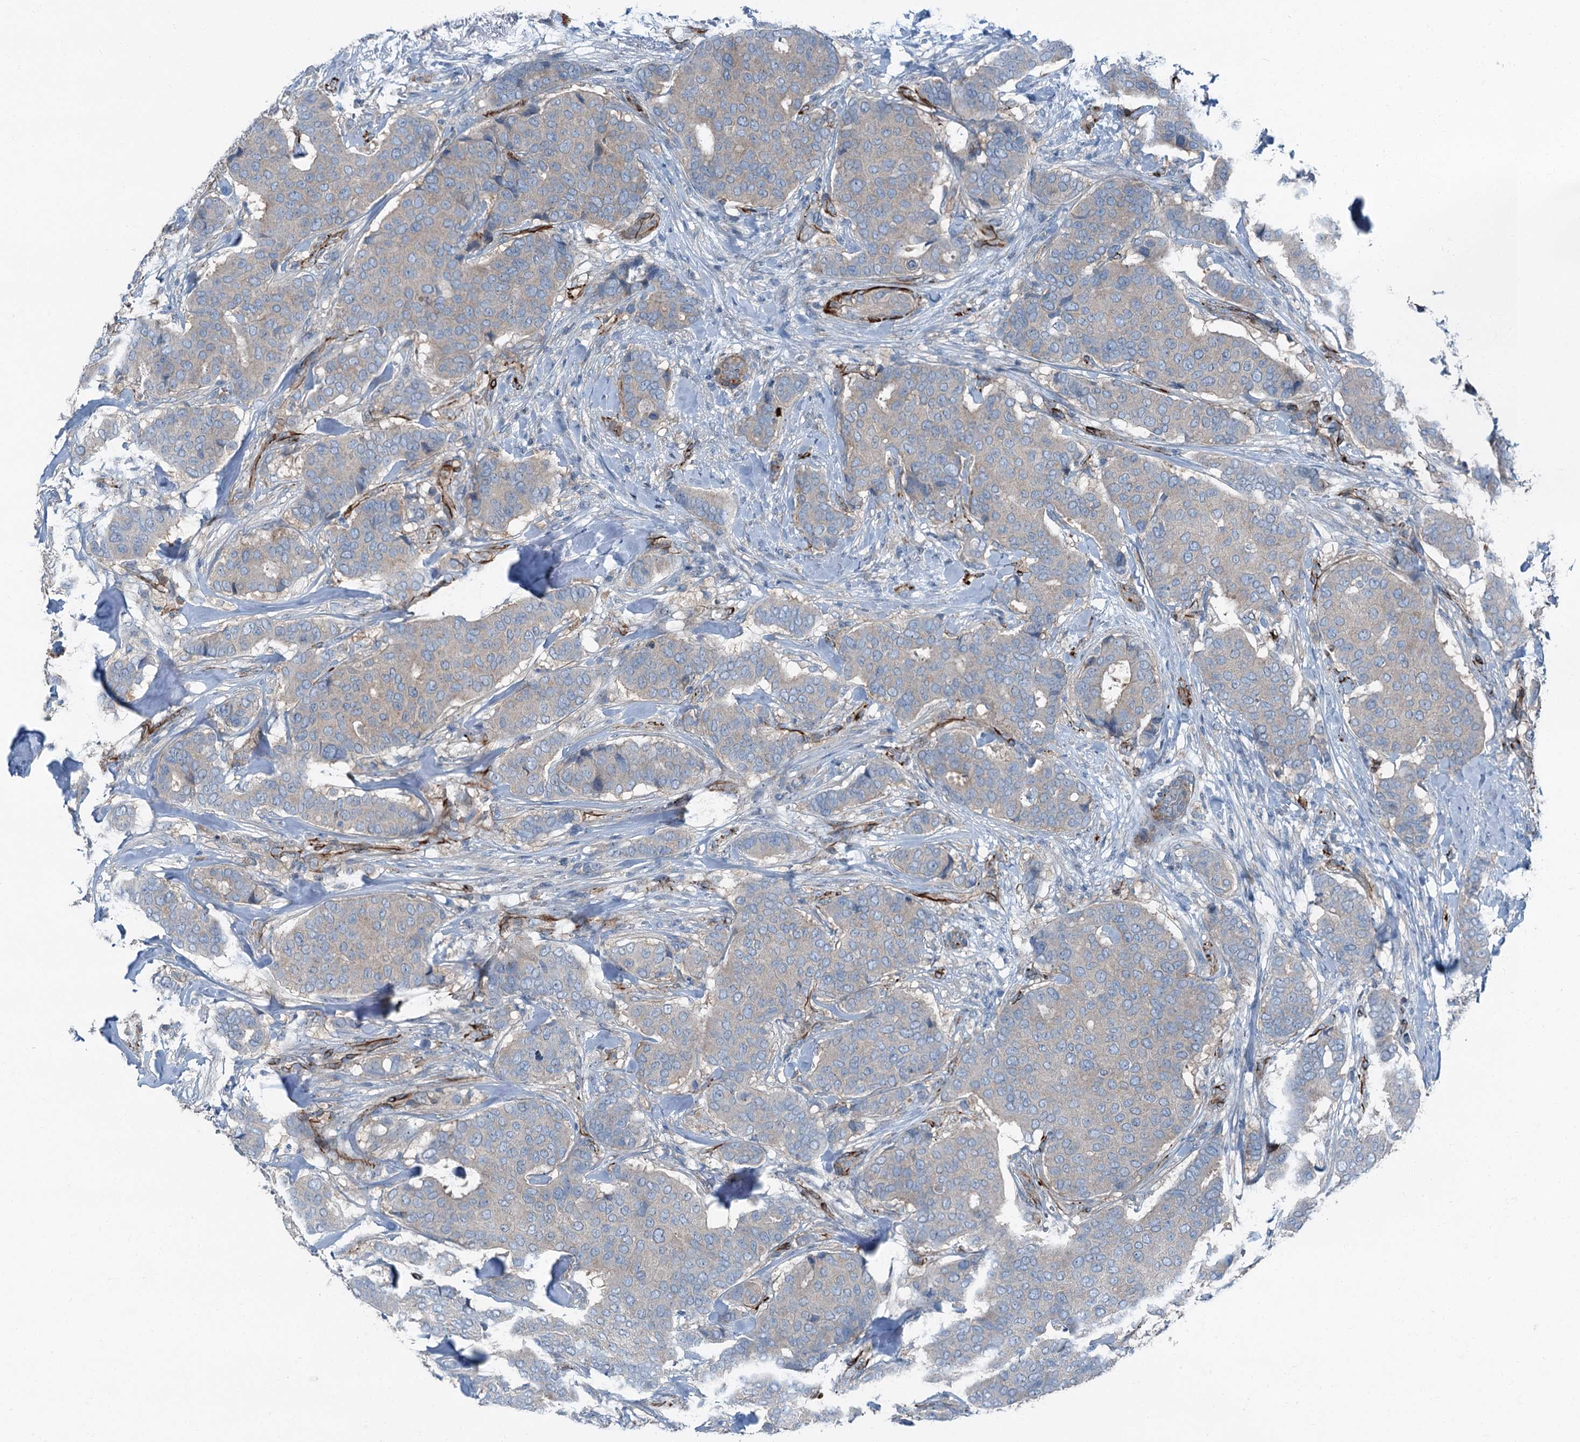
{"staining": {"intensity": "weak", "quantity": "25%-75%", "location": "cytoplasmic/membranous"}, "tissue": "breast cancer", "cell_type": "Tumor cells", "image_type": "cancer", "snomed": [{"axis": "morphology", "description": "Duct carcinoma"}, {"axis": "topography", "description": "Breast"}], "caption": "Immunohistochemistry (DAB (3,3'-diaminobenzidine)) staining of breast infiltrating ductal carcinoma exhibits weak cytoplasmic/membranous protein expression in approximately 25%-75% of tumor cells.", "gene": "AXL", "patient": {"sex": "female", "age": 75}}